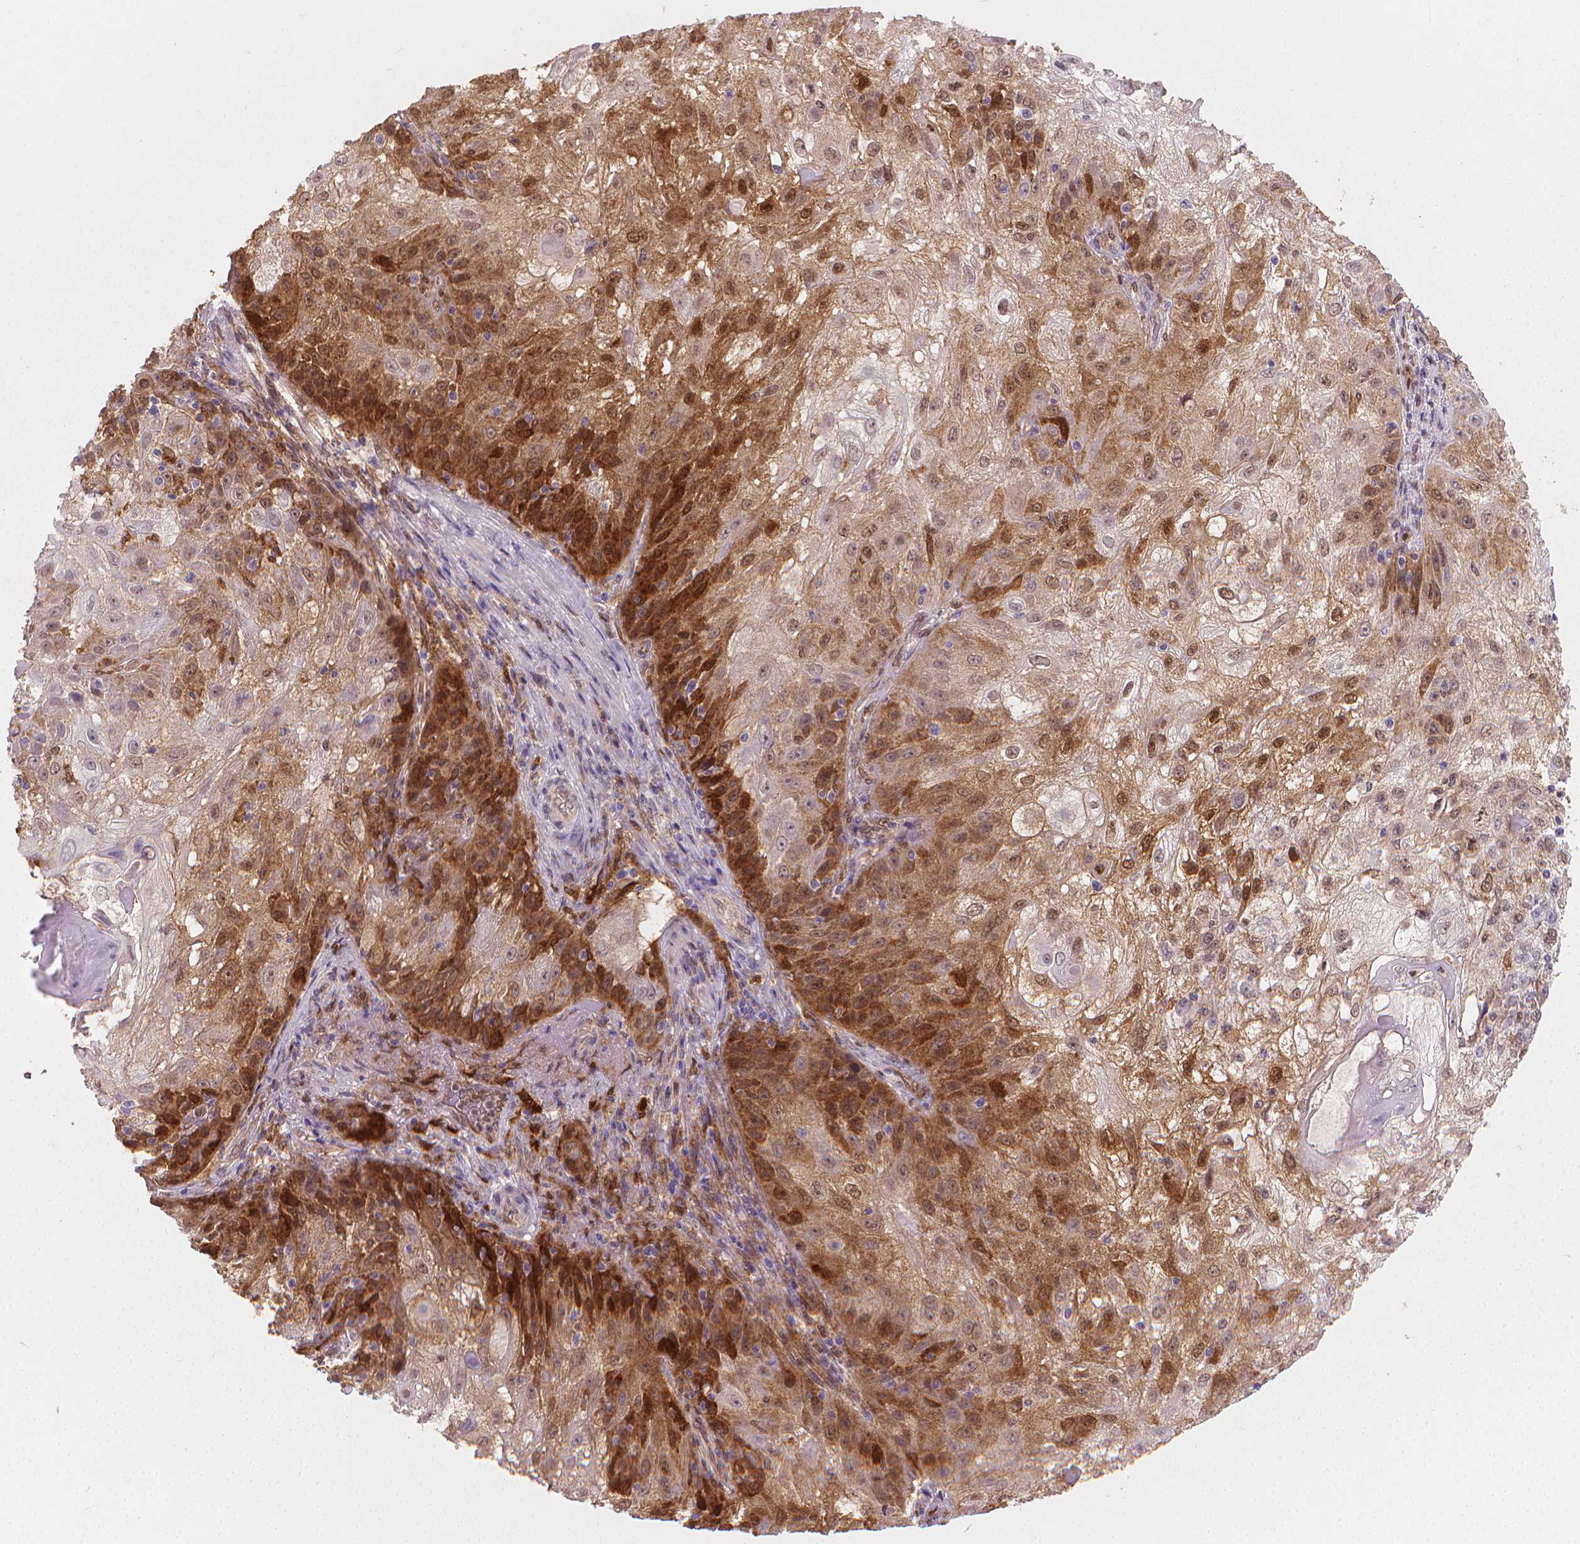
{"staining": {"intensity": "strong", "quantity": "<25%", "location": "cytoplasmic/membranous"}, "tissue": "skin cancer", "cell_type": "Tumor cells", "image_type": "cancer", "snomed": [{"axis": "morphology", "description": "Normal tissue, NOS"}, {"axis": "morphology", "description": "Squamous cell carcinoma, NOS"}, {"axis": "topography", "description": "Skin"}], "caption": "Squamous cell carcinoma (skin) tissue displays strong cytoplasmic/membranous expression in approximately <25% of tumor cells", "gene": "TNFAIP2", "patient": {"sex": "female", "age": 83}}